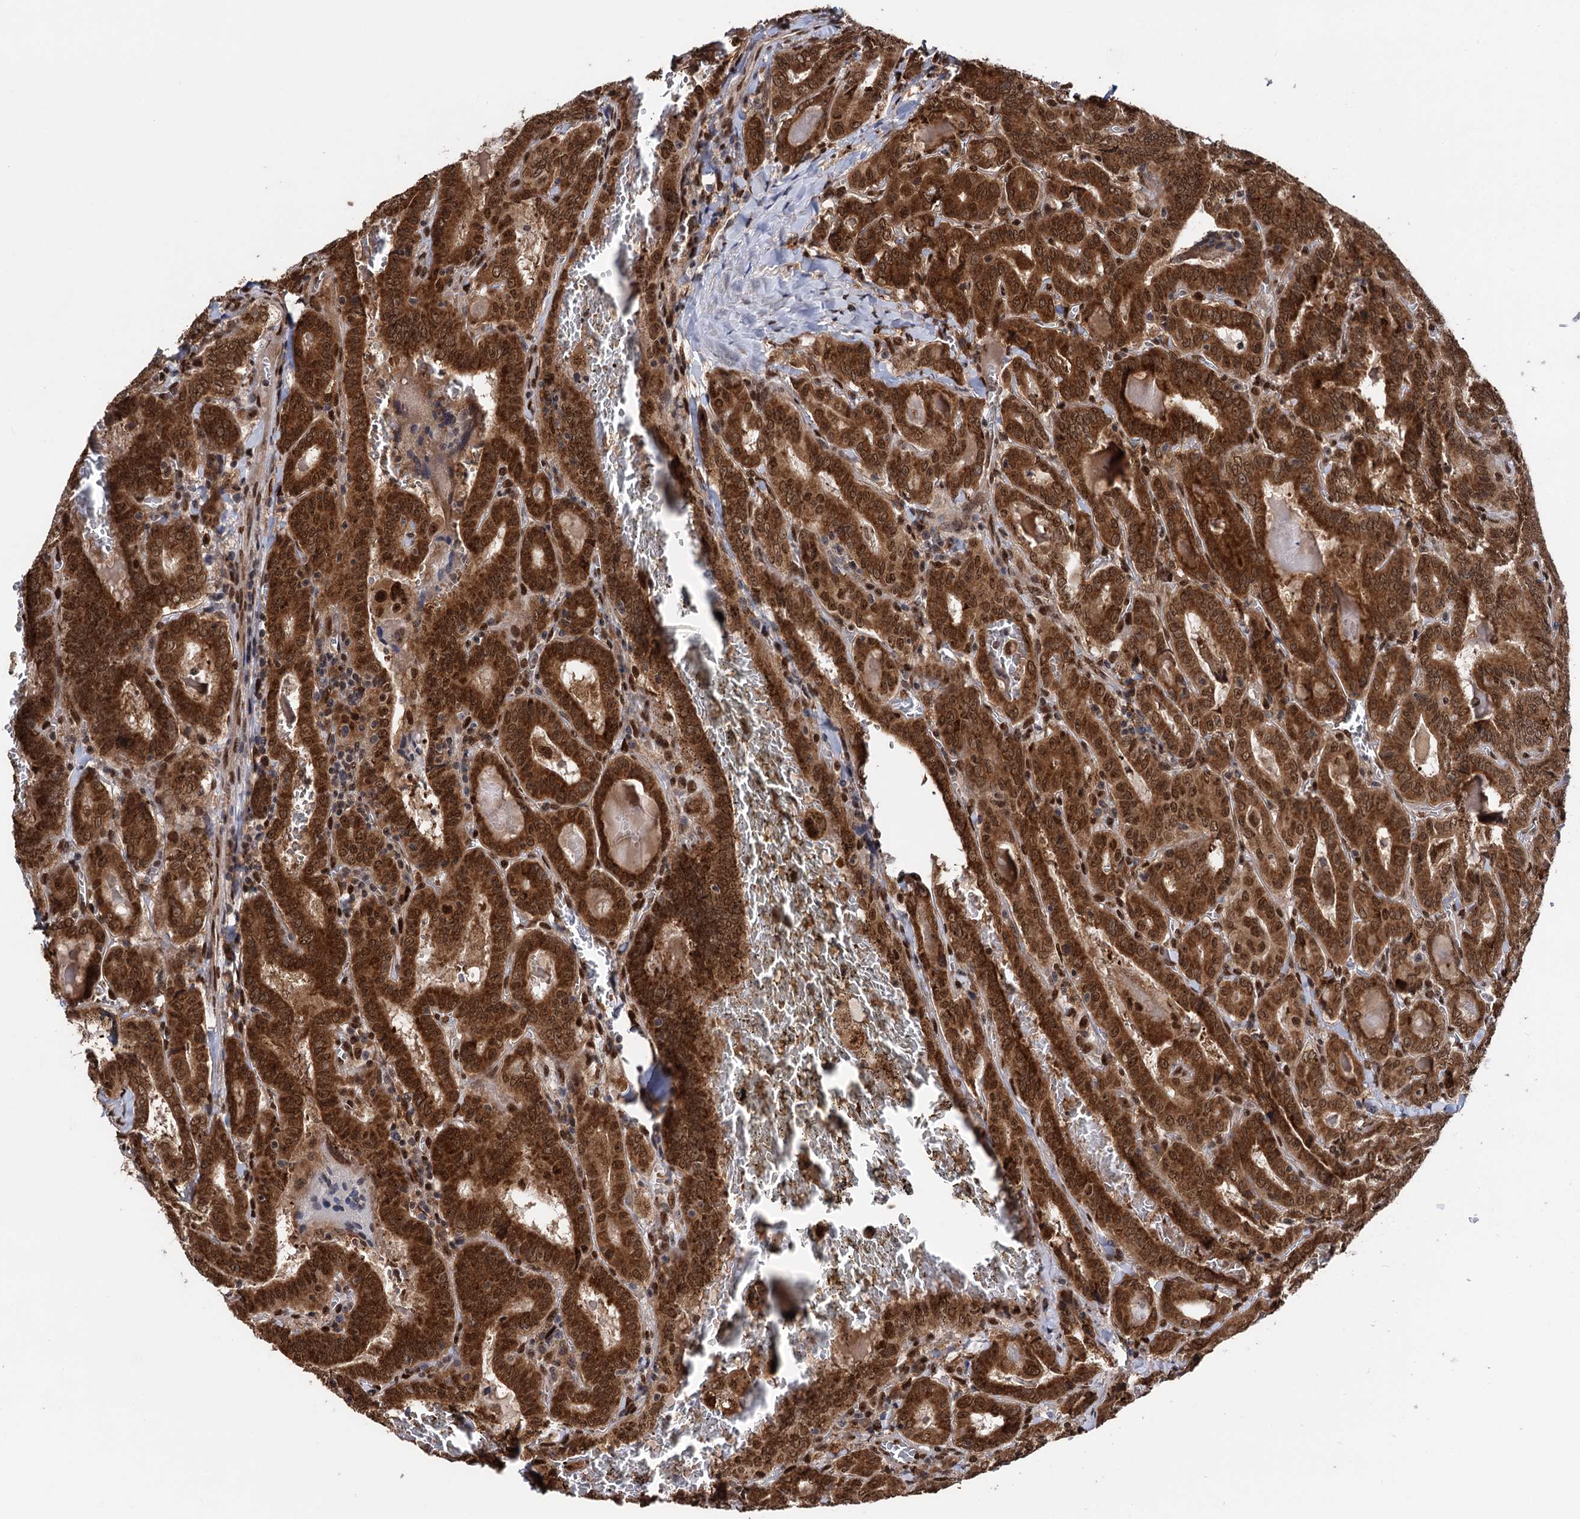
{"staining": {"intensity": "strong", "quantity": ">75%", "location": "cytoplasmic/membranous,nuclear"}, "tissue": "thyroid cancer", "cell_type": "Tumor cells", "image_type": "cancer", "snomed": [{"axis": "morphology", "description": "Papillary adenocarcinoma, NOS"}, {"axis": "topography", "description": "Thyroid gland"}], "caption": "Immunohistochemical staining of thyroid papillary adenocarcinoma reveals strong cytoplasmic/membranous and nuclear protein expression in about >75% of tumor cells.", "gene": "MESD", "patient": {"sex": "female", "age": 72}}